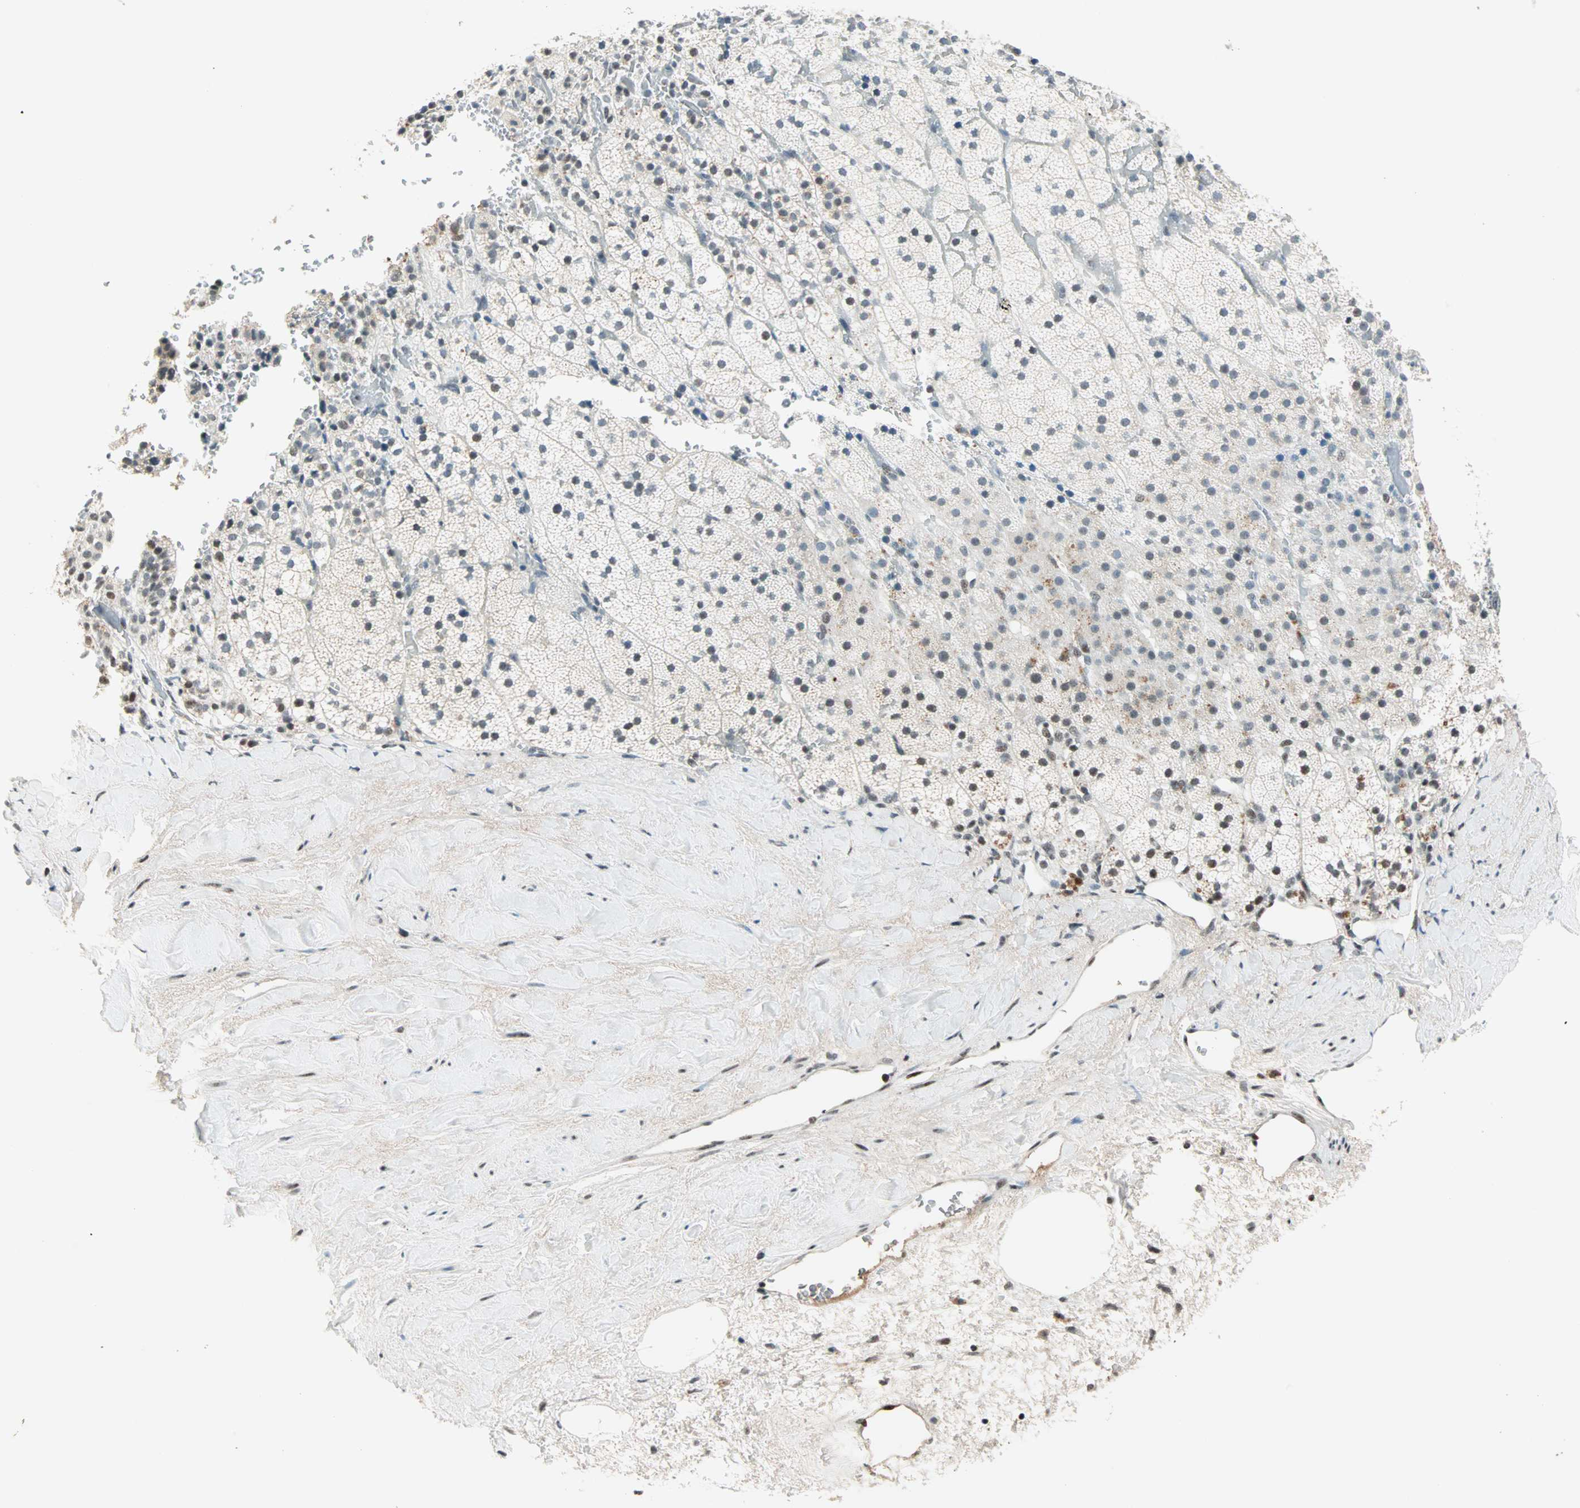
{"staining": {"intensity": "weak", "quantity": "<25%", "location": "nuclear"}, "tissue": "adrenal gland", "cell_type": "Glandular cells", "image_type": "normal", "snomed": [{"axis": "morphology", "description": "Normal tissue, NOS"}, {"axis": "topography", "description": "Adrenal gland"}], "caption": "Protein analysis of benign adrenal gland shows no significant expression in glandular cells.", "gene": "SIN3A", "patient": {"sex": "male", "age": 35}}